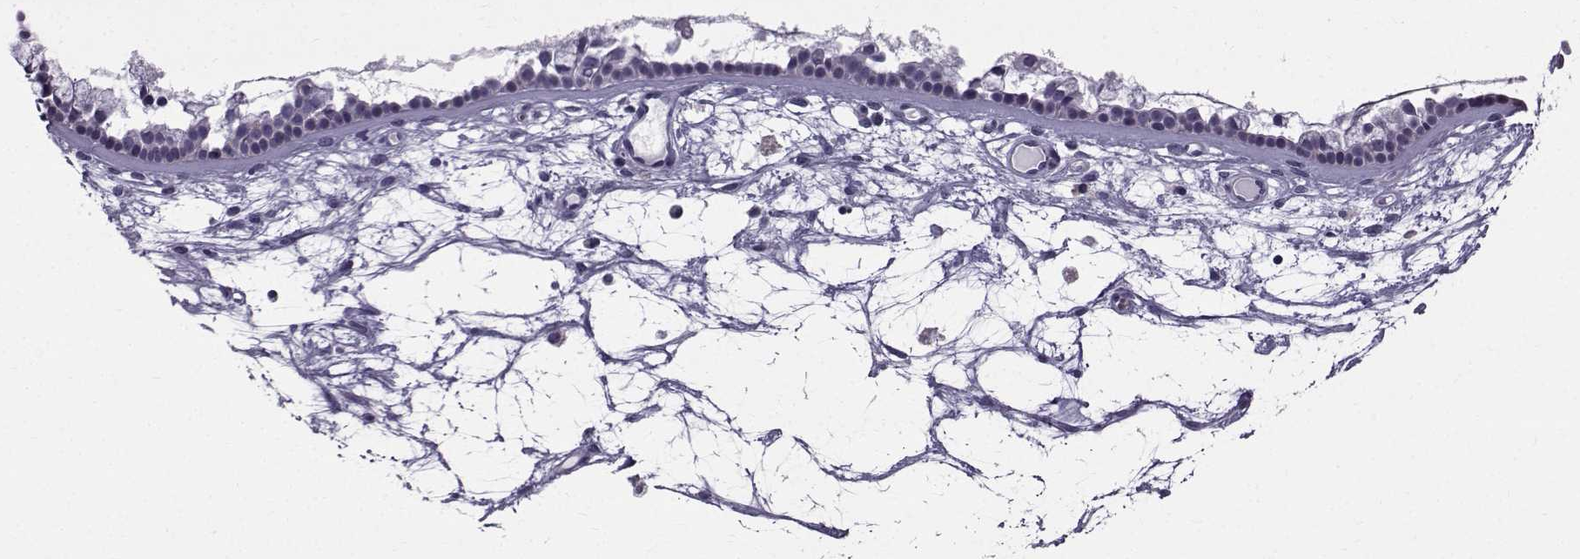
{"staining": {"intensity": "negative", "quantity": "none", "location": "none"}, "tissue": "nasopharynx", "cell_type": "Respiratory epithelial cells", "image_type": "normal", "snomed": [{"axis": "morphology", "description": "Normal tissue, NOS"}, {"axis": "topography", "description": "Nasopharynx"}], "caption": "Human nasopharynx stained for a protein using immunohistochemistry (IHC) reveals no expression in respiratory epithelial cells.", "gene": "ROPN1B", "patient": {"sex": "female", "age": 68}}